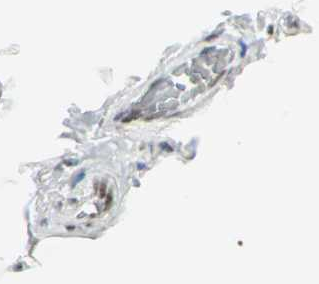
{"staining": {"intensity": "moderate", "quantity": "<25%", "location": "nuclear"}, "tissue": "adipose tissue", "cell_type": "Adipocytes", "image_type": "normal", "snomed": [{"axis": "morphology", "description": "Normal tissue, NOS"}, {"axis": "topography", "description": "Soft tissue"}], "caption": "Human adipose tissue stained with a brown dye reveals moderate nuclear positive staining in about <25% of adipocytes.", "gene": "MTMR10", "patient": {"sex": "male", "age": 26}}